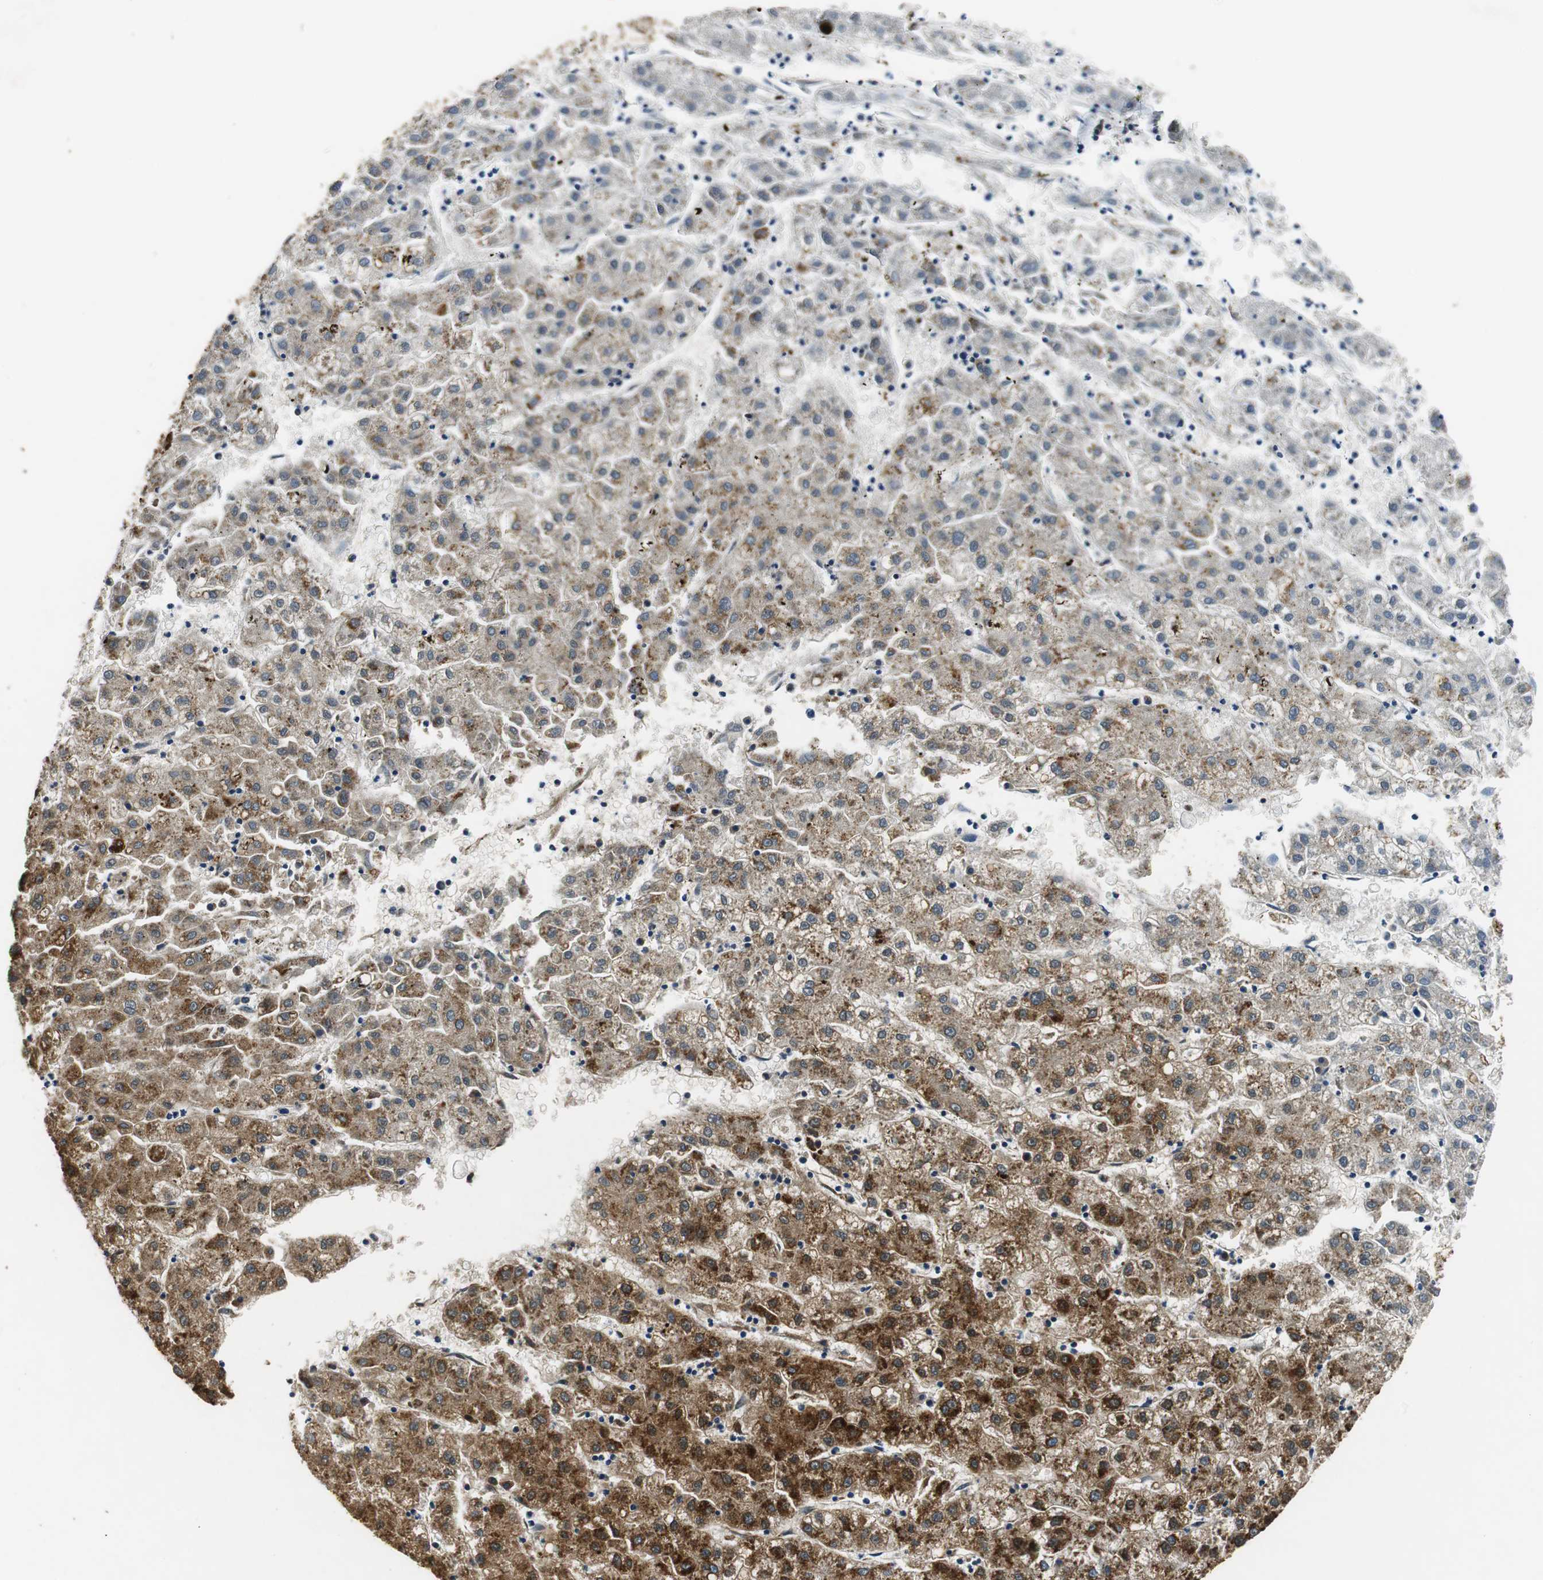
{"staining": {"intensity": "strong", "quantity": "25%-75%", "location": "cytoplasmic/membranous"}, "tissue": "liver cancer", "cell_type": "Tumor cells", "image_type": "cancer", "snomed": [{"axis": "morphology", "description": "Carcinoma, Hepatocellular, NOS"}, {"axis": "topography", "description": "Liver"}], "caption": "This photomicrograph shows immunohistochemistry staining of liver hepatocellular carcinoma, with high strong cytoplasmic/membranous staining in approximately 25%-75% of tumor cells.", "gene": "GSTK1", "patient": {"sex": "male", "age": 72}}